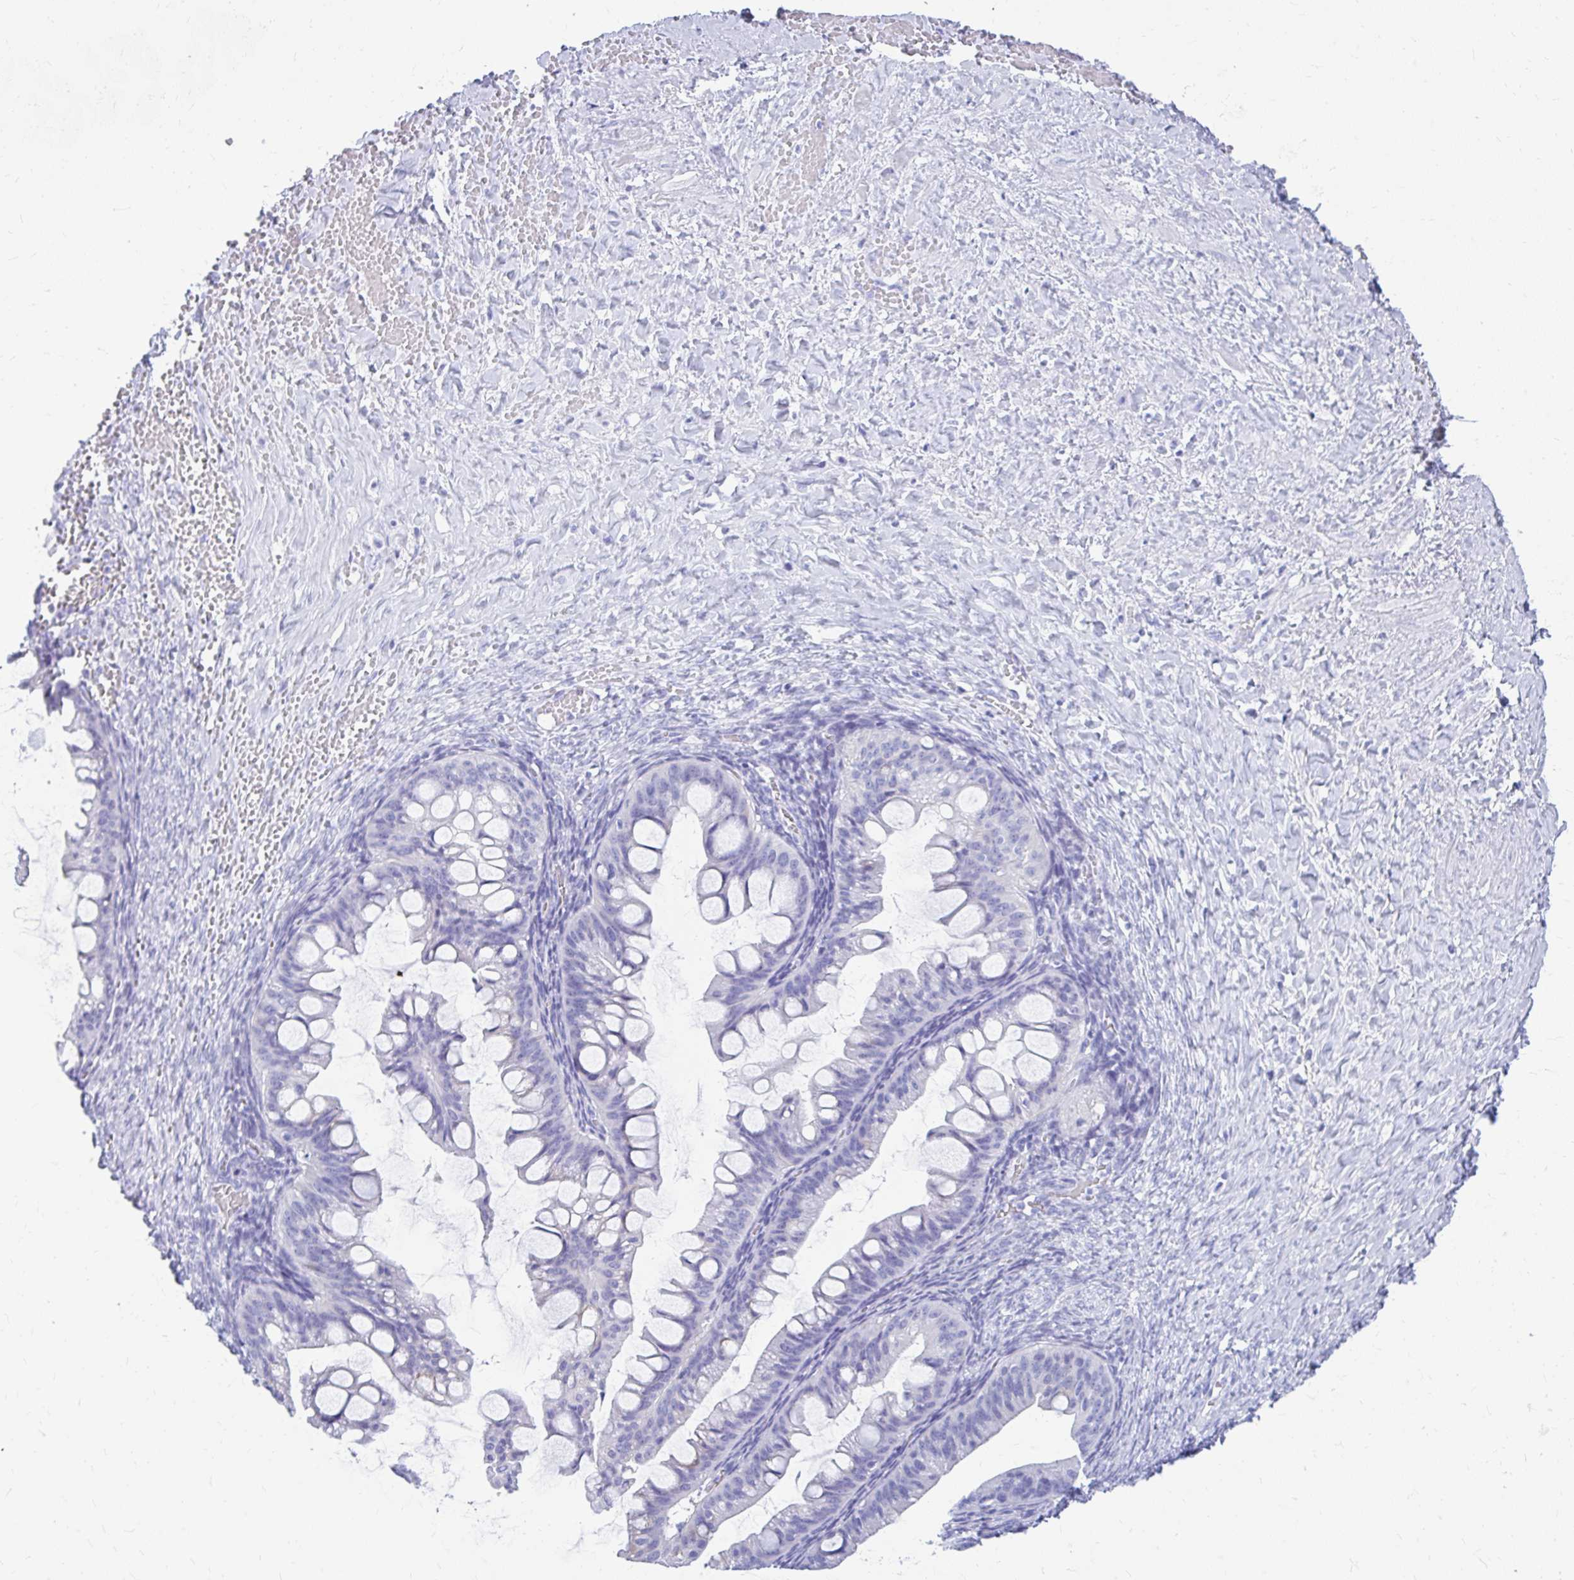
{"staining": {"intensity": "negative", "quantity": "none", "location": "none"}, "tissue": "ovarian cancer", "cell_type": "Tumor cells", "image_type": "cancer", "snomed": [{"axis": "morphology", "description": "Cystadenocarcinoma, mucinous, NOS"}, {"axis": "topography", "description": "Ovary"}], "caption": "There is no significant positivity in tumor cells of mucinous cystadenocarcinoma (ovarian).", "gene": "NSG2", "patient": {"sex": "female", "age": 73}}